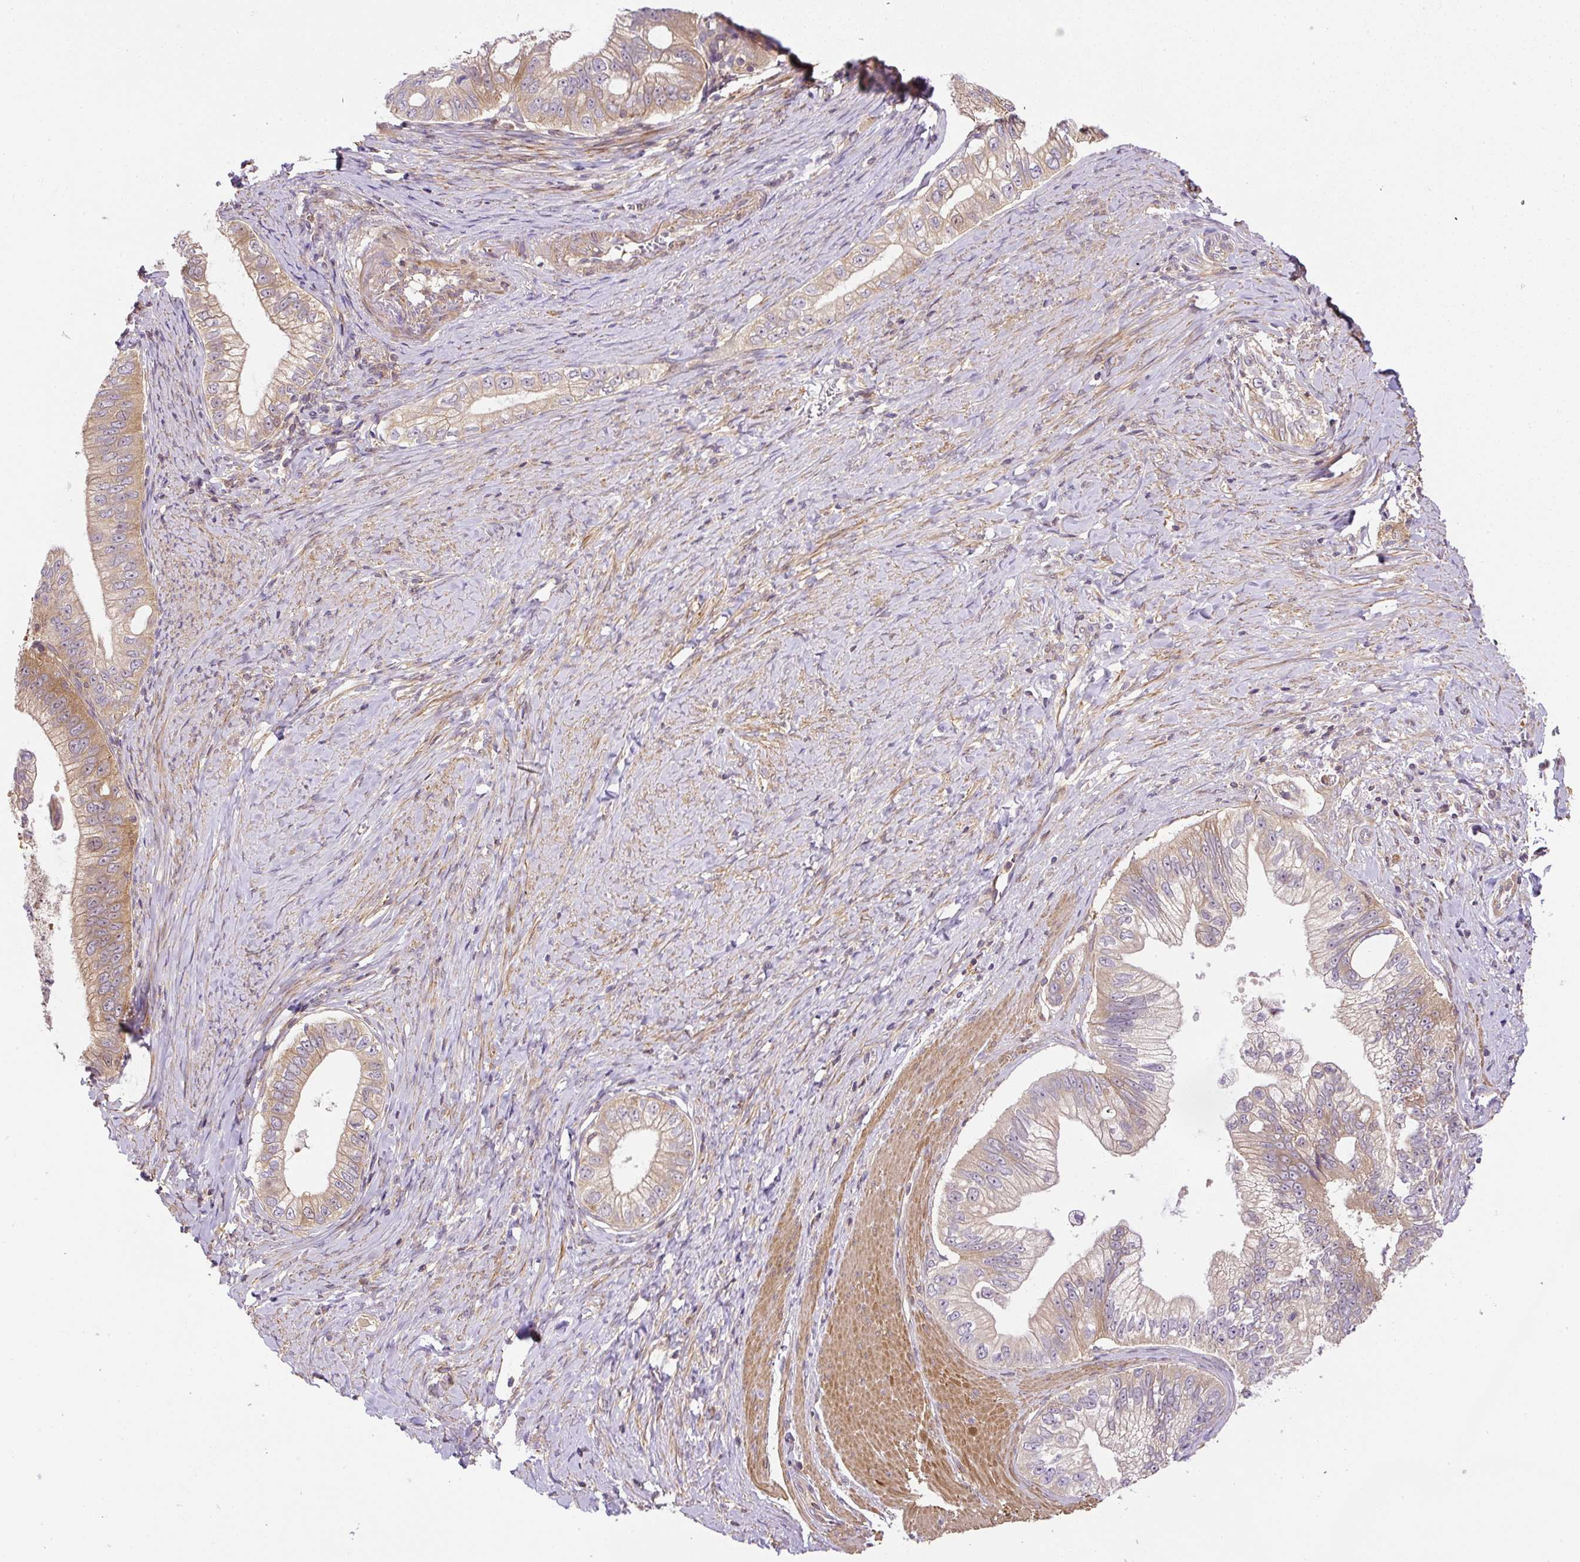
{"staining": {"intensity": "weak", "quantity": ">75%", "location": "cytoplasmic/membranous"}, "tissue": "pancreatic cancer", "cell_type": "Tumor cells", "image_type": "cancer", "snomed": [{"axis": "morphology", "description": "Adenocarcinoma, NOS"}, {"axis": "topography", "description": "Pancreas"}], "caption": "Tumor cells show low levels of weak cytoplasmic/membranous expression in approximately >75% of cells in pancreatic cancer.", "gene": "CCDC28A", "patient": {"sex": "male", "age": 70}}